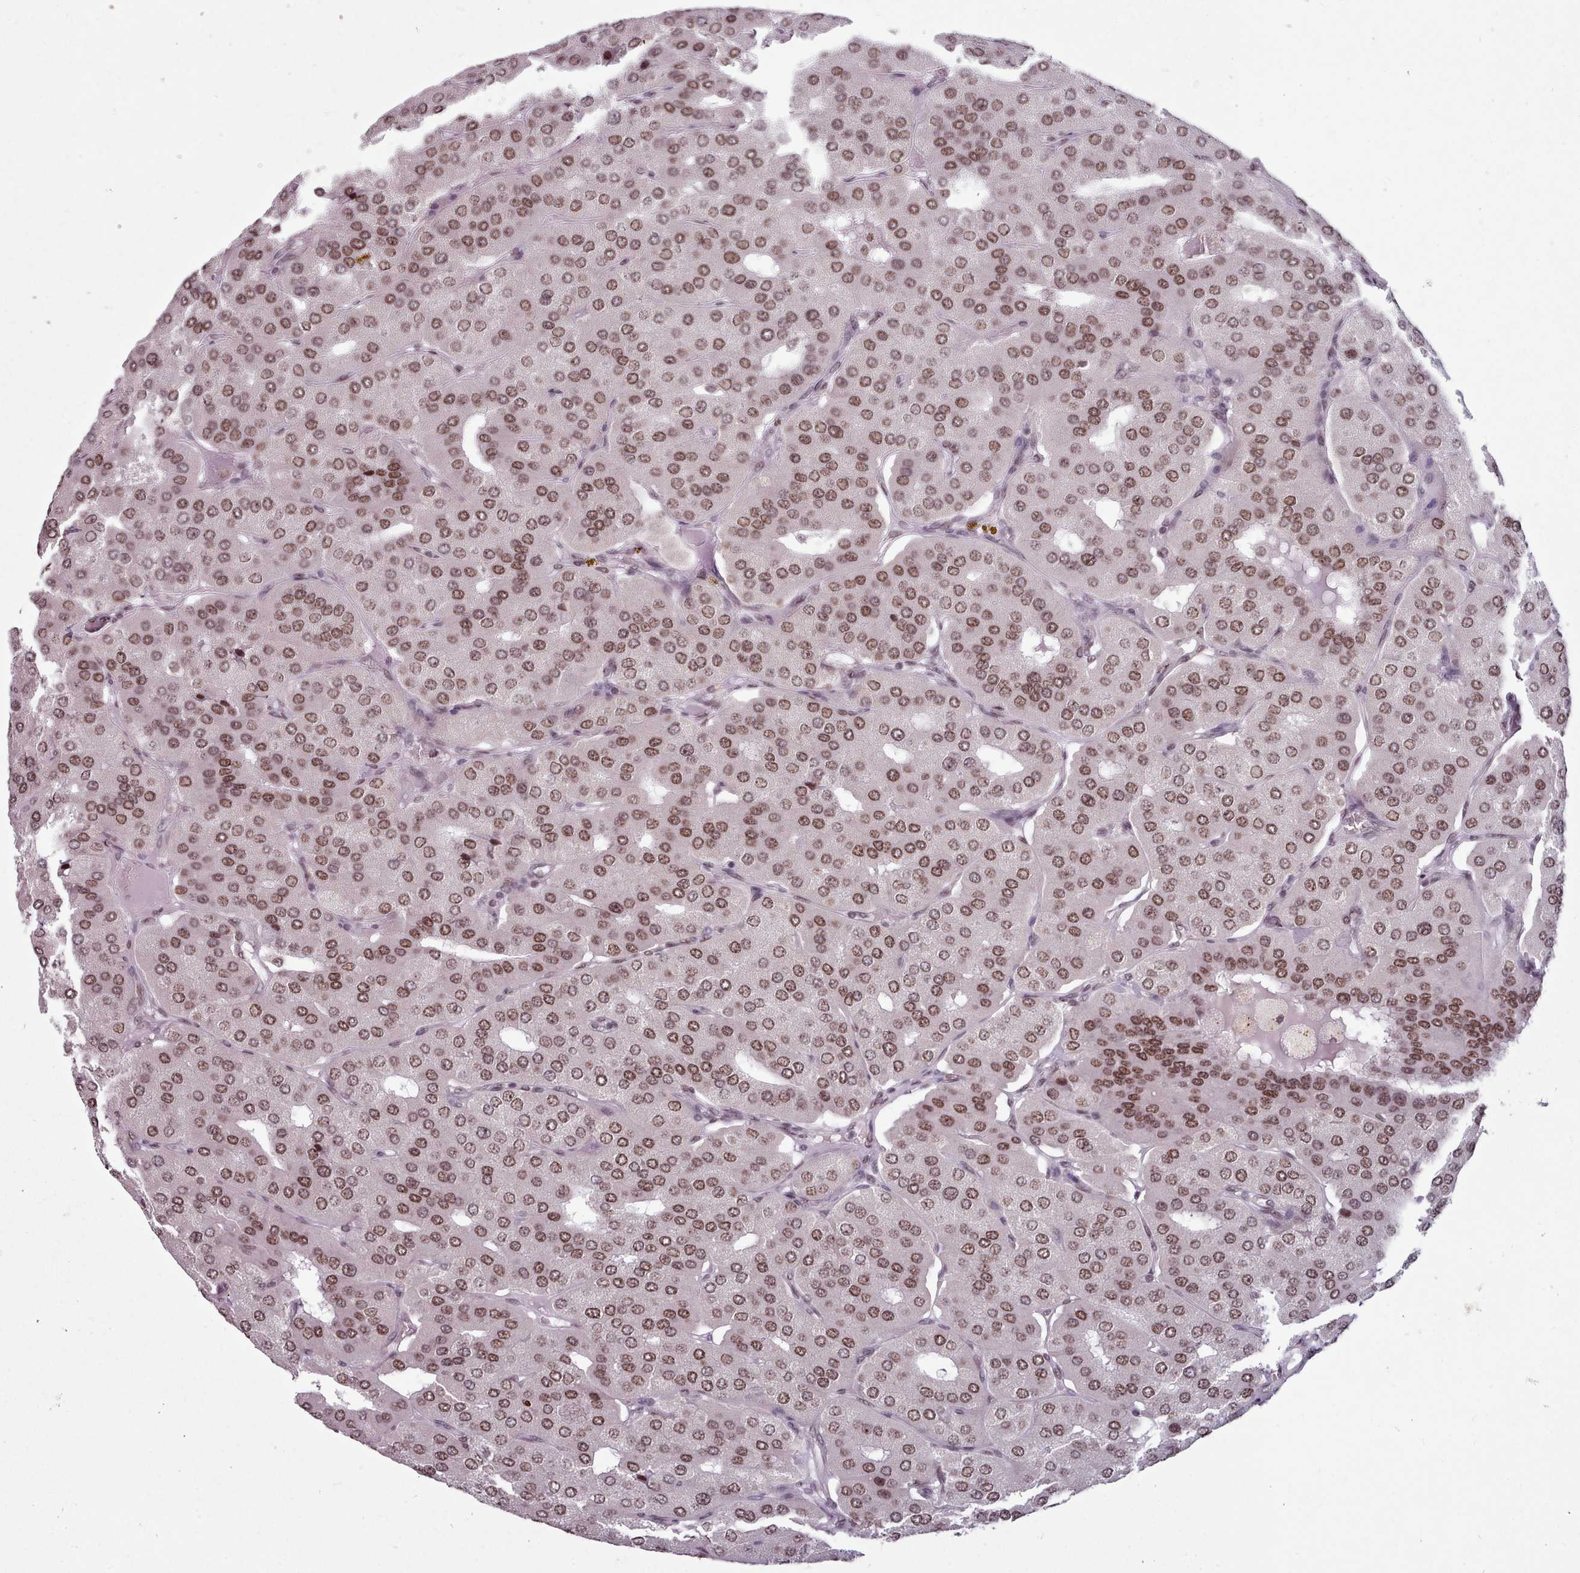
{"staining": {"intensity": "moderate", "quantity": ">75%", "location": "nuclear"}, "tissue": "parathyroid gland", "cell_type": "Glandular cells", "image_type": "normal", "snomed": [{"axis": "morphology", "description": "Normal tissue, NOS"}, {"axis": "morphology", "description": "Adenoma, NOS"}, {"axis": "topography", "description": "Parathyroid gland"}], "caption": "Approximately >75% of glandular cells in benign human parathyroid gland show moderate nuclear protein positivity as visualized by brown immunohistochemical staining.", "gene": "SRRM1", "patient": {"sex": "female", "age": 86}}